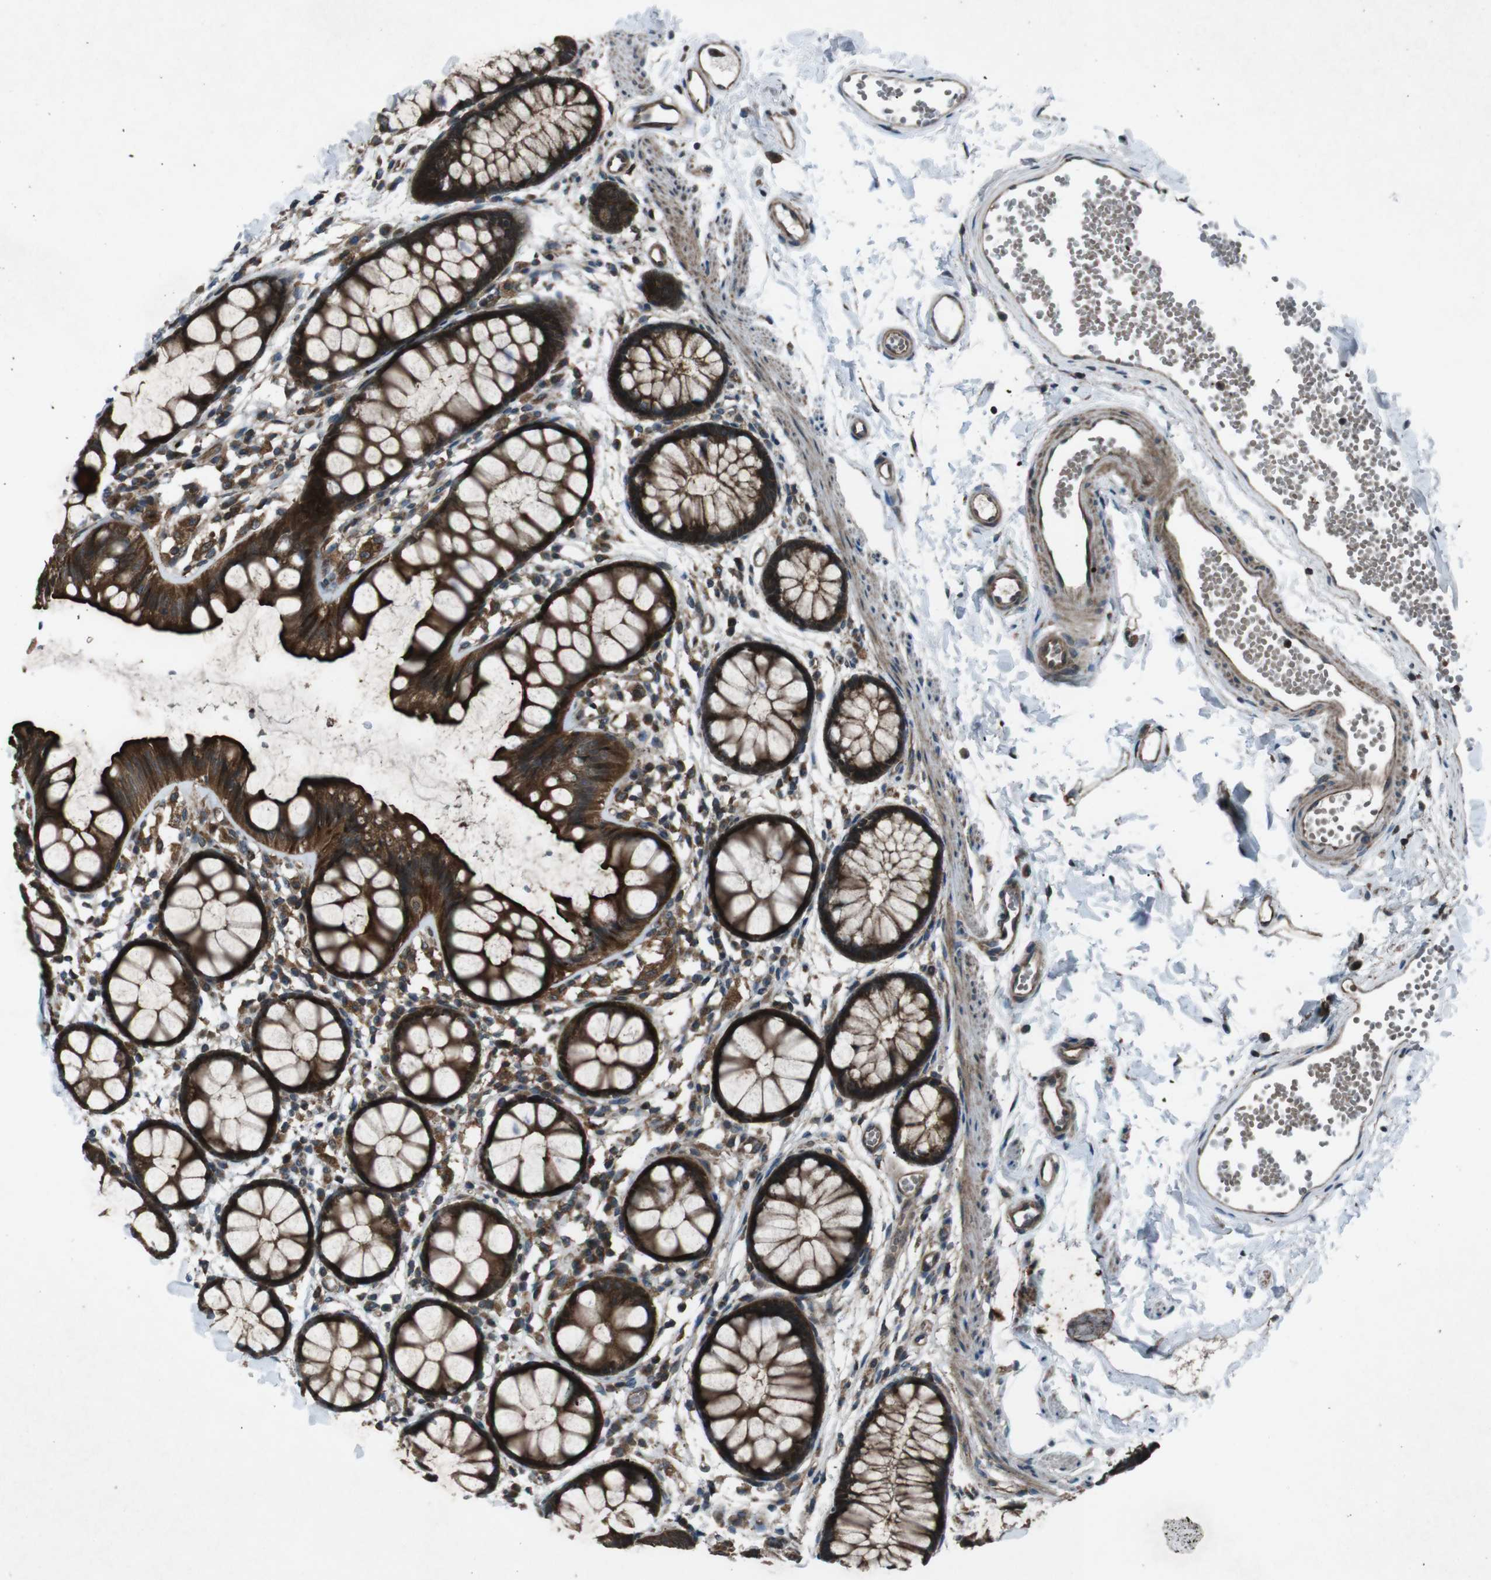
{"staining": {"intensity": "strong", "quantity": ">75%", "location": "cytoplasmic/membranous"}, "tissue": "rectum", "cell_type": "Glandular cells", "image_type": "normal", "snomed": [{"axis": "morphology", "description": "Normal tissue, NOS"}, {"axis": "topography", "description": "Rectum"}], "caption": "IHC (DAB (3,3'-diaminobenzidine)) staining of normal rectum displays strong cytoplasmic/membranous protein positivity in about >75% of glandular cells. (IHC, brightfield microscopy, high magnification).", "gene": "SLC27A4", "patient": {"sex": "female", "age": 66}}